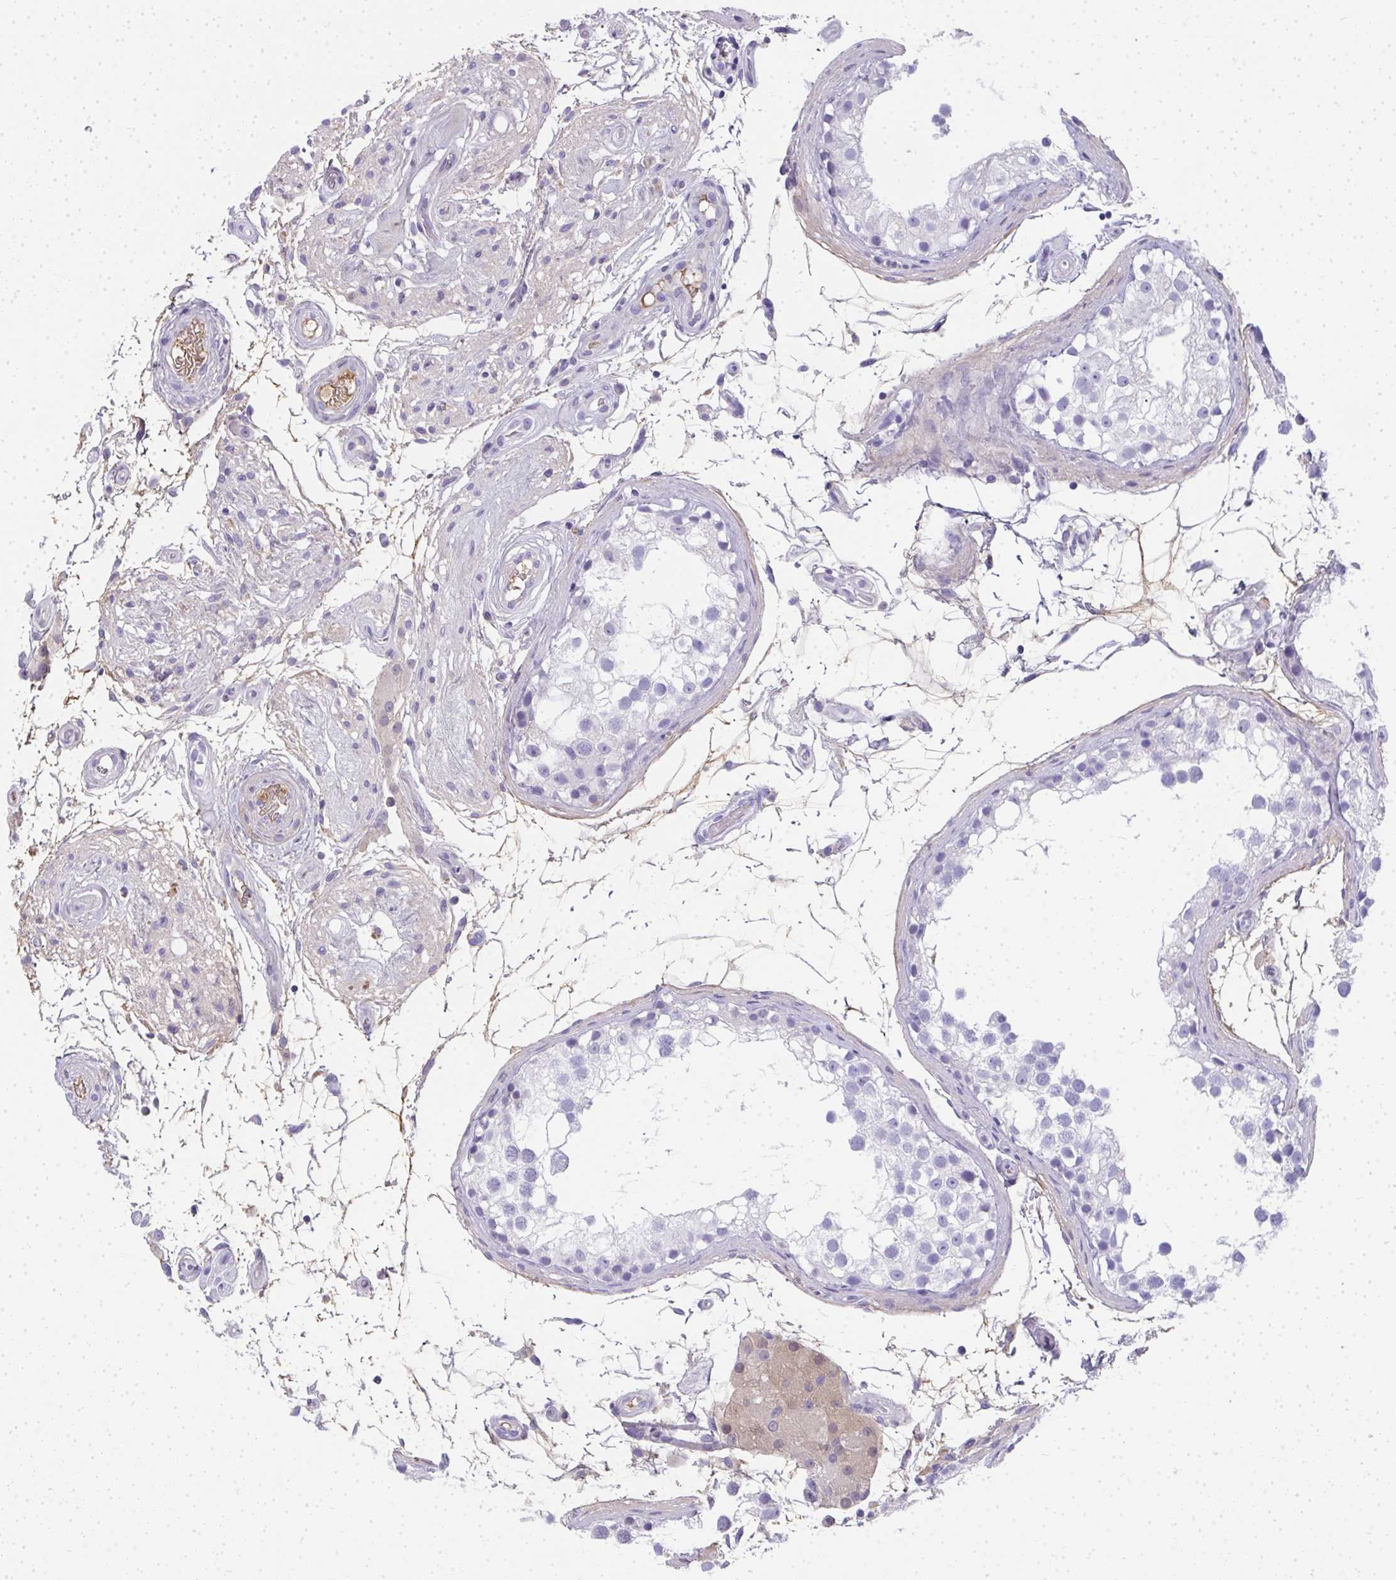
{"staining": {"intensity": "negative", "quantity": "none", "location": "none"}, "tissue": "testis", "cell_type": "Cells in seminiferous ducts", "image_type": "normal", "snomed": [{"axis": "morphology", "description": "Normal tissue, NOS"}, {"axis": "morphology", "description": "Seminoma, NOS"}, {"axis": "topography", "description": "Testis"}], "caption": "Testis stained for a protein using immunohistochemistry (IHC) exhibits no staining cells in seminiferous ducts.", "gene": "ZSWIM3", "patient": {"sex": "male", "age": 65}}